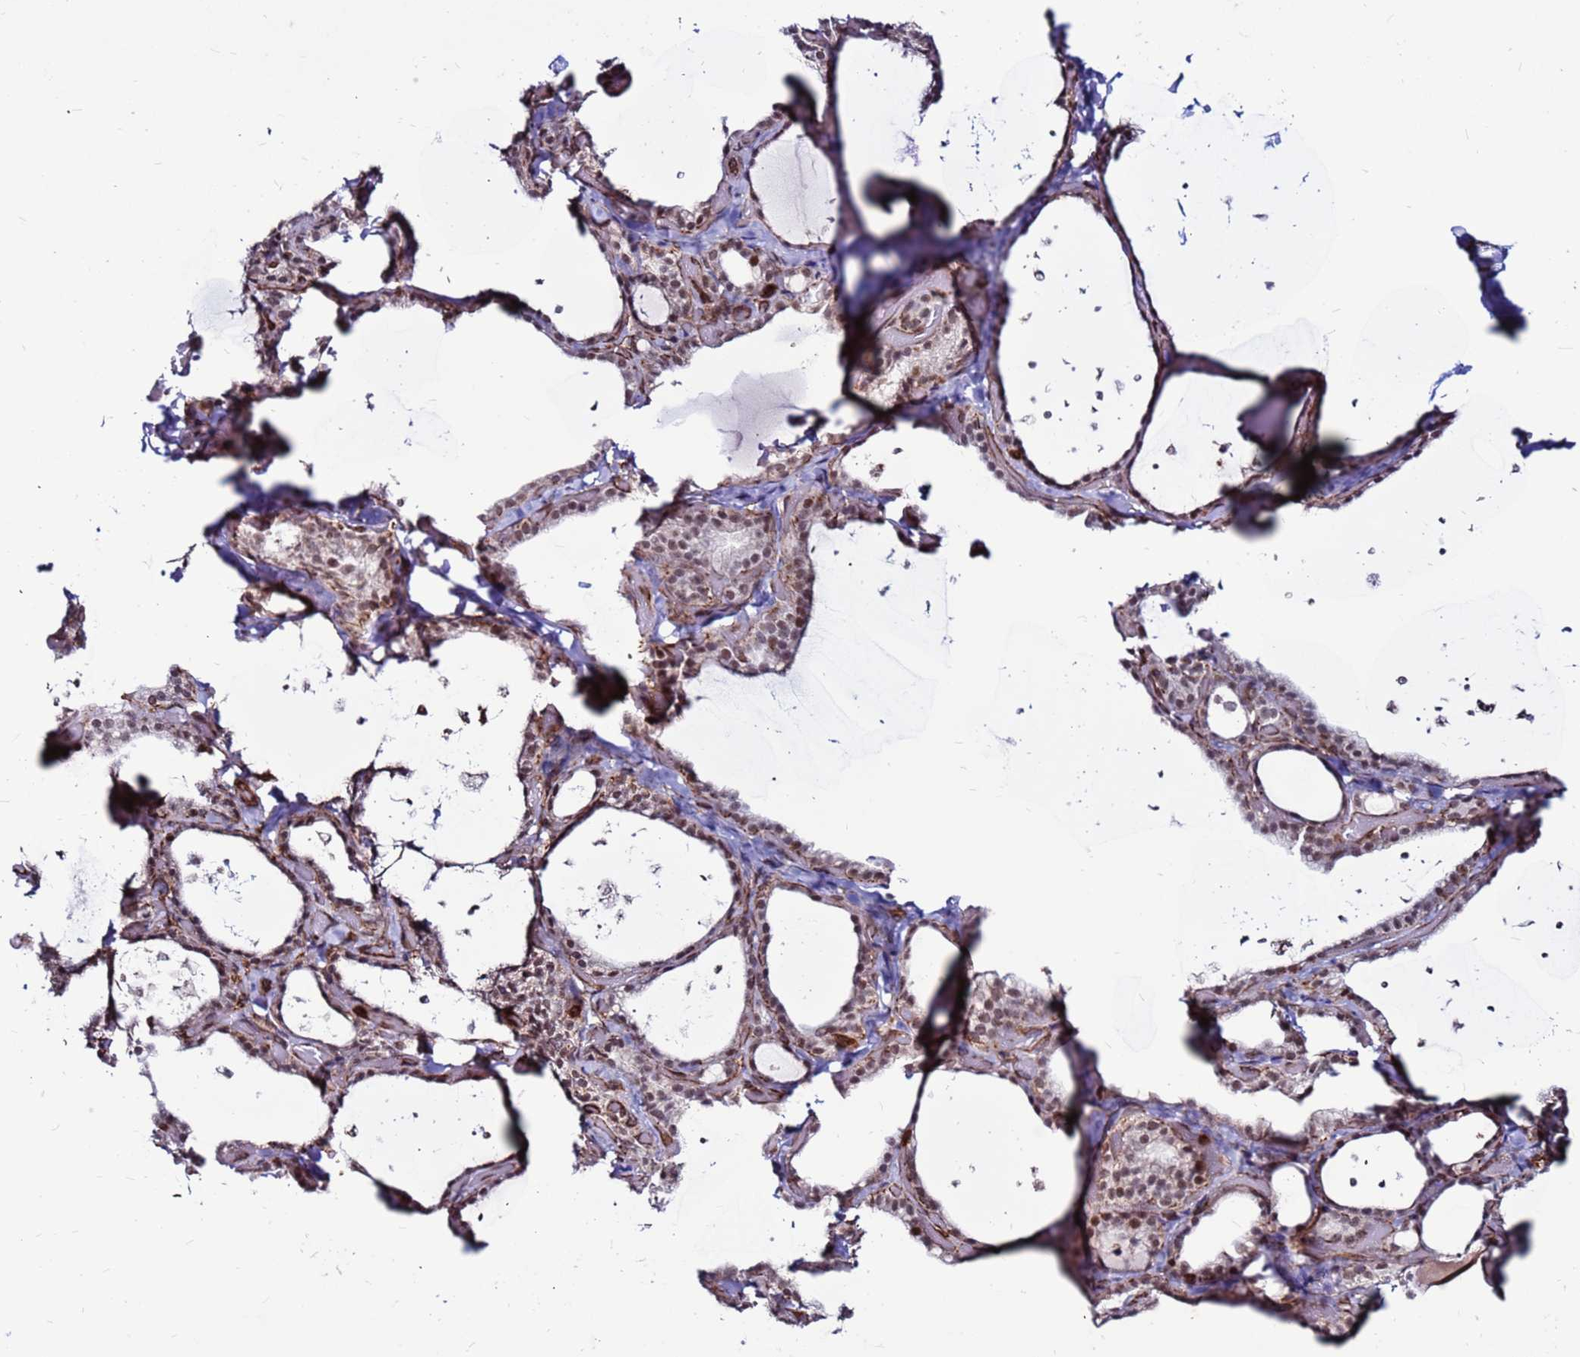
{"staining": {"intensity": "moderate", "quantity": ">75%", "location": "nuclear"}, "tissue": "thyroid gland", "cell_type": "Glandular cells", "image_type": "normal", "snomed": [{"axis": "morphology", "description": "Normal tissue, NOS"}, {"axis": "topography", "description": "Thyroid gland"}], "caption": "A high-resolution micrograph shows immunohistochemistry (IHC) staining of unremarkable thyroid gland, which demonstrates moderate nuclear expression in approximately >75% of glandular cells.", "gene": "CLK3", "patient": {"sex": "female", "age": 44}}